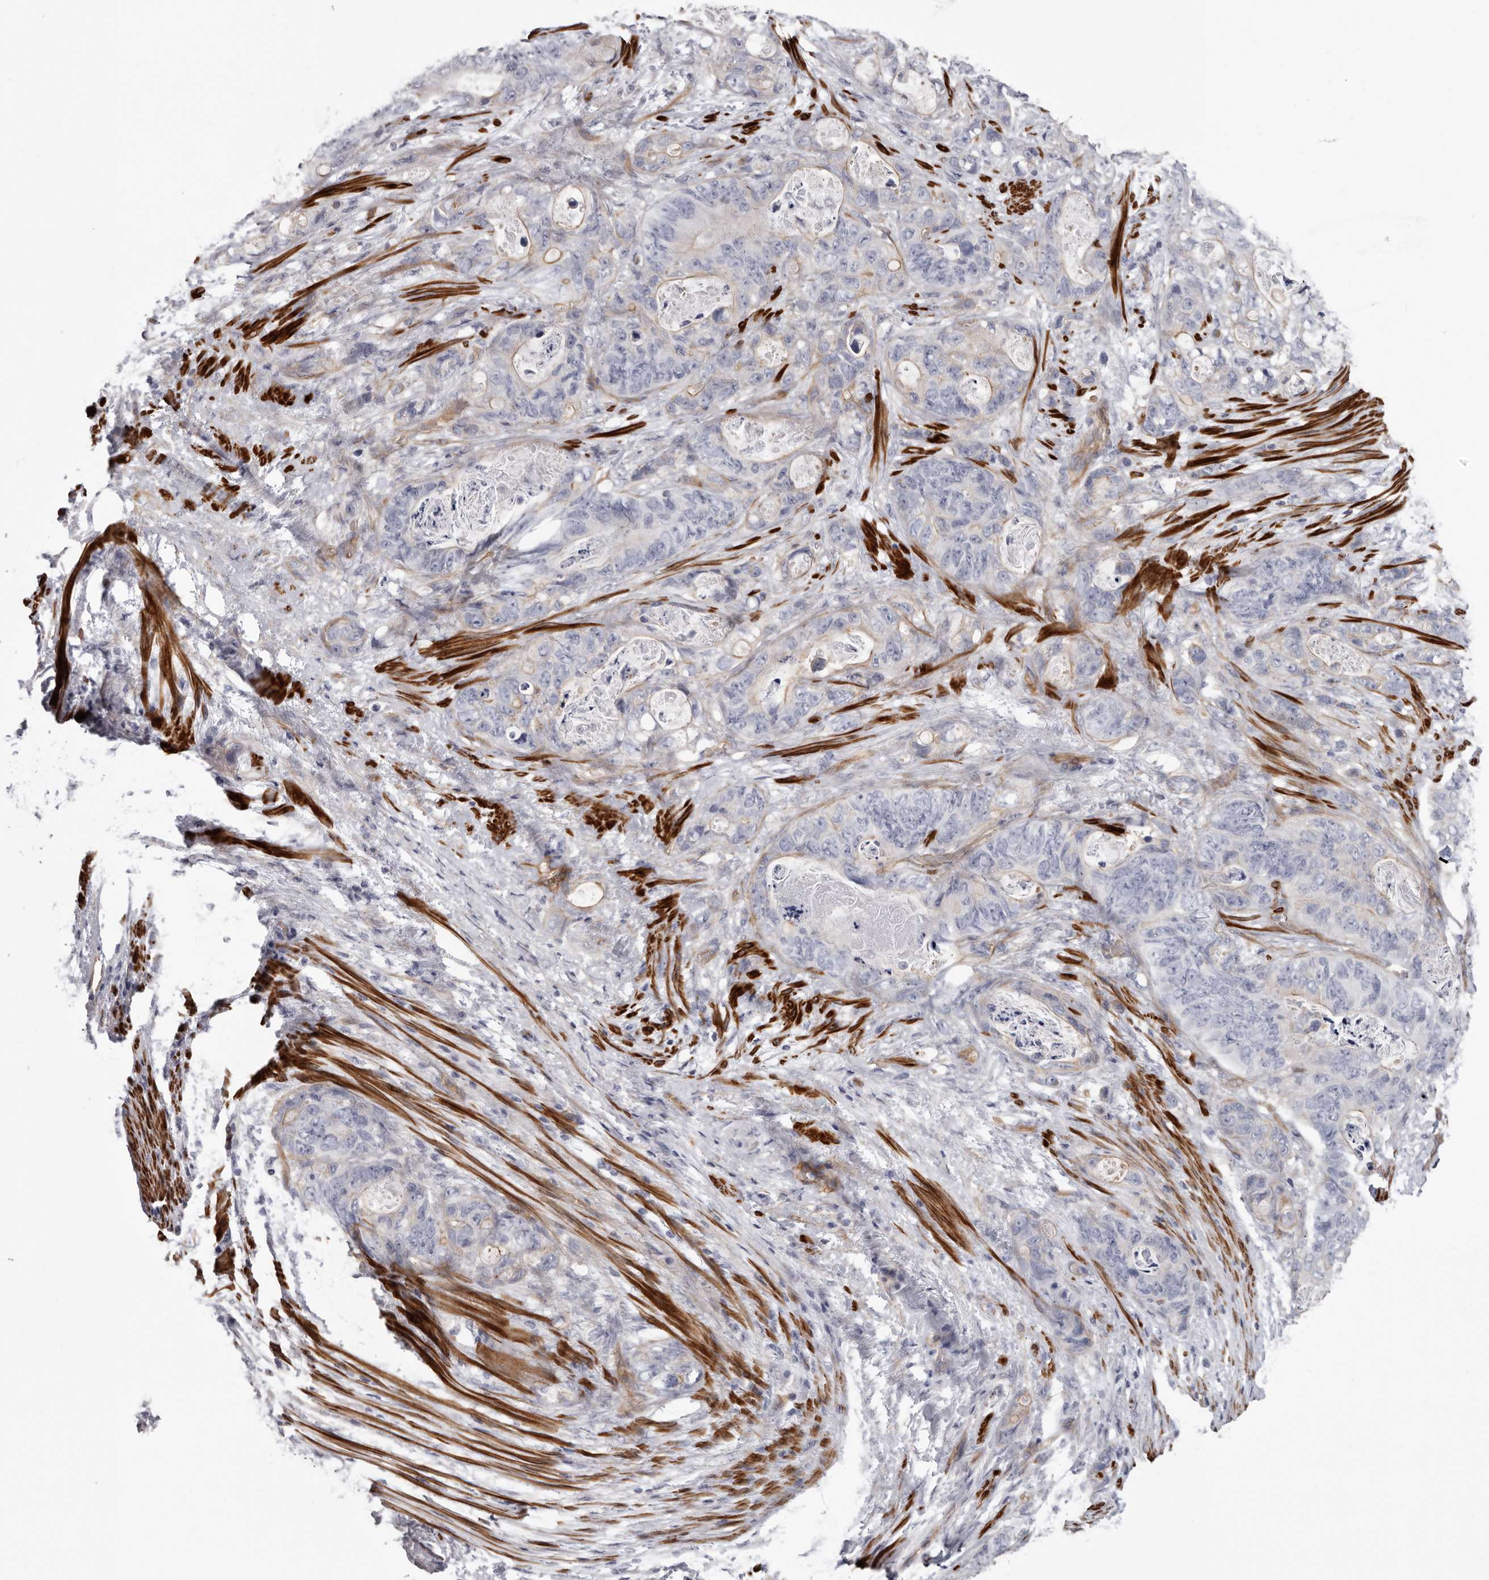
{"staining": {"intensity": "weak", "quantity": "<25%", "location": "cytoplasmic/membranous"}, "tissue": "stomach cancer", "cell_type": "Tumor cells", "image_type": "cancer", "snomed": [{"axis": "morphology", "description": "Normal tissue, NOS"}, {"axis": "morphology", "description": "Adenocarcinoma, NOS"}, {"axis": "topography", "description": "Stomach"}], "caption": "DAB immunohistochemical staining of adenocarcinoma (stomach) shows no significant staining in tumor cells. (DAB immunohistochemistry, high magnification).", "gene": "ADGRL4", "patient": {"sex": "female", "age": 89}}